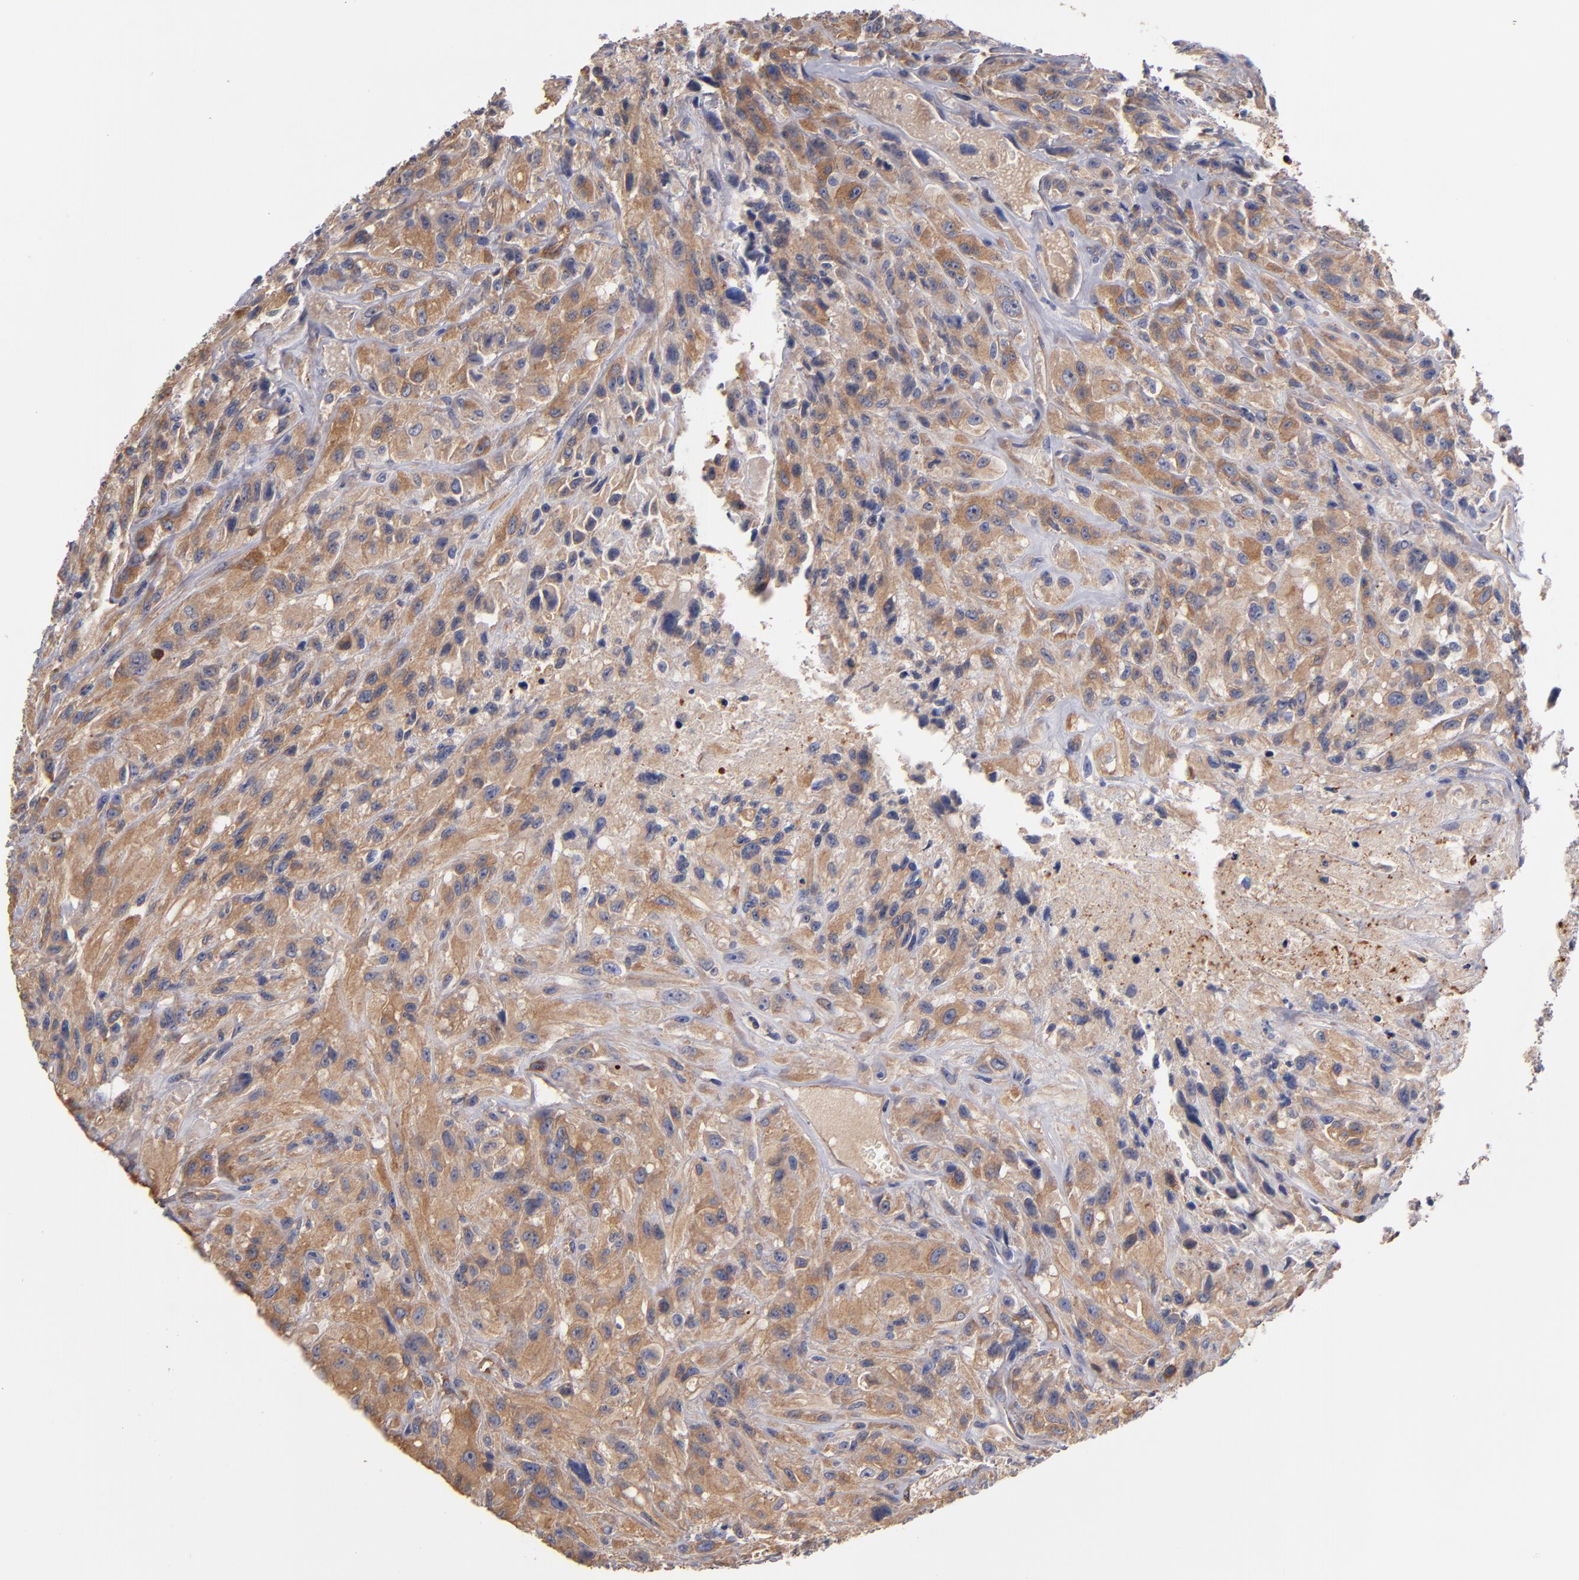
{"staining": {"intensity": "weak", "quantity": ">75%", "location": "cytoplasmic/membranous"}, "tissue": "glioma", "cell_type": "Tumor cells", "image_type": "cancer", "snomed": [{"axis": "morphology", "description": "Glioma, malignant, High grade"}, {"axis": "topography", "description": "Brain"}], "caption": "IHC (DAB (3,3'-diaminobenzidine)) staining of malignant high-grade glioma shows weak cytoplasmic/membranous protein staining in about >75% of tumor cells.", "gene": "ESYT2", "patient": {"sex": "male", "age": 48}}